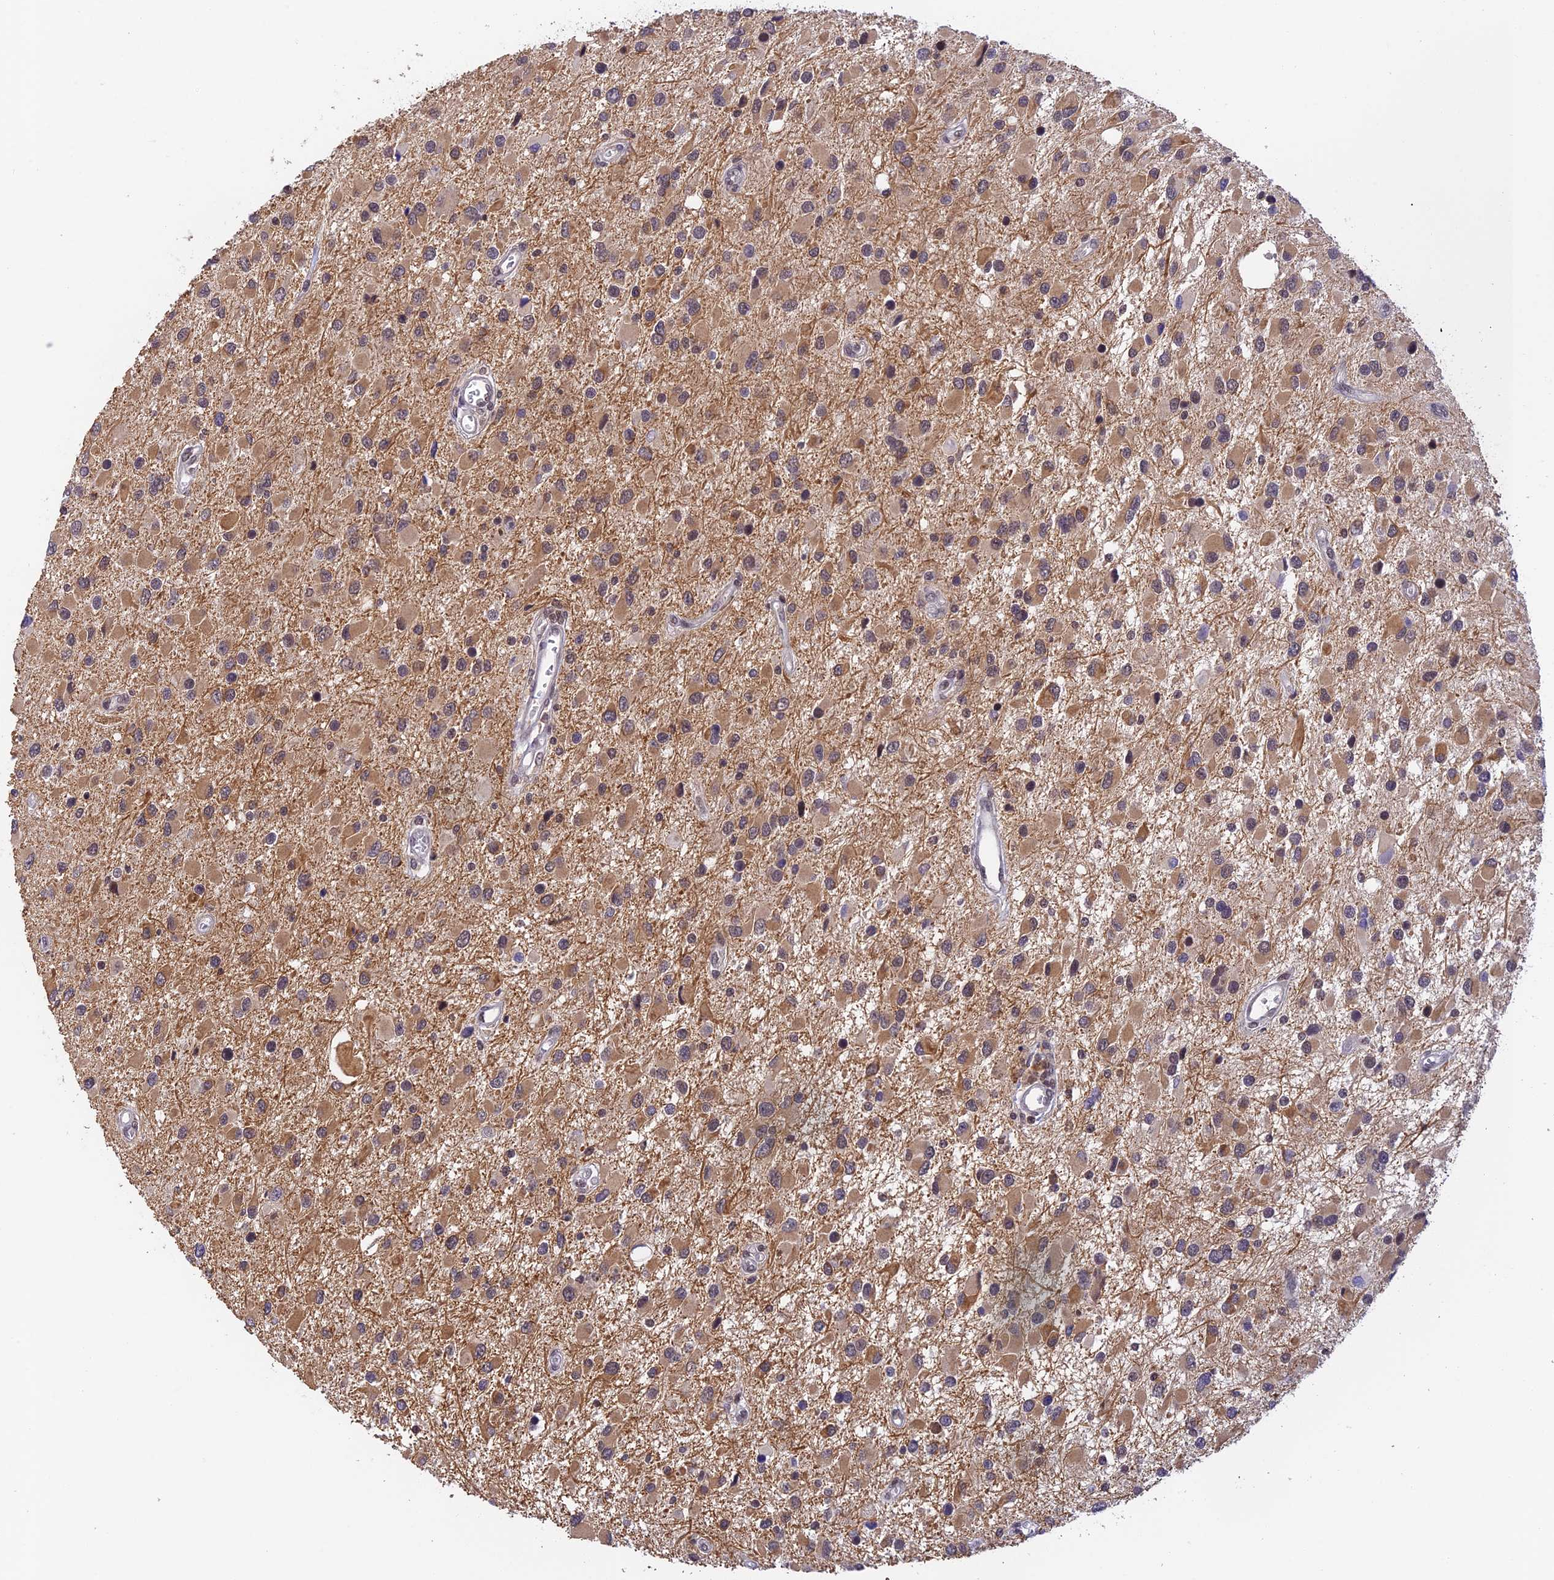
{"staining": {"intensity": "moderate", "quantity": ">75%", "location": "cytoplasmic/membranous"}, "tissue": "glioma", "cell_type": "Tumor cells", "image_type": "cancer", "snomed": [{"axis": "morphology", "description": "Glioma, malignant, High grade"}, {"axis": "topography", "description": "Brain"}], "caption": "Immunohistochemistry staining of malignant glioma (high-grade), which exhibits medium levels of moderate cytoplasmic/membranous staining in about >75% of tumor cells indicating moderate cytoplasmic/membranous protein staining. The staining was performed using DAB (brown) for protein detection and nuclei were counterstained in hematoxylin (blue).", "gene": "PEX16", "patient": {"sex": "male", "age": 53}}